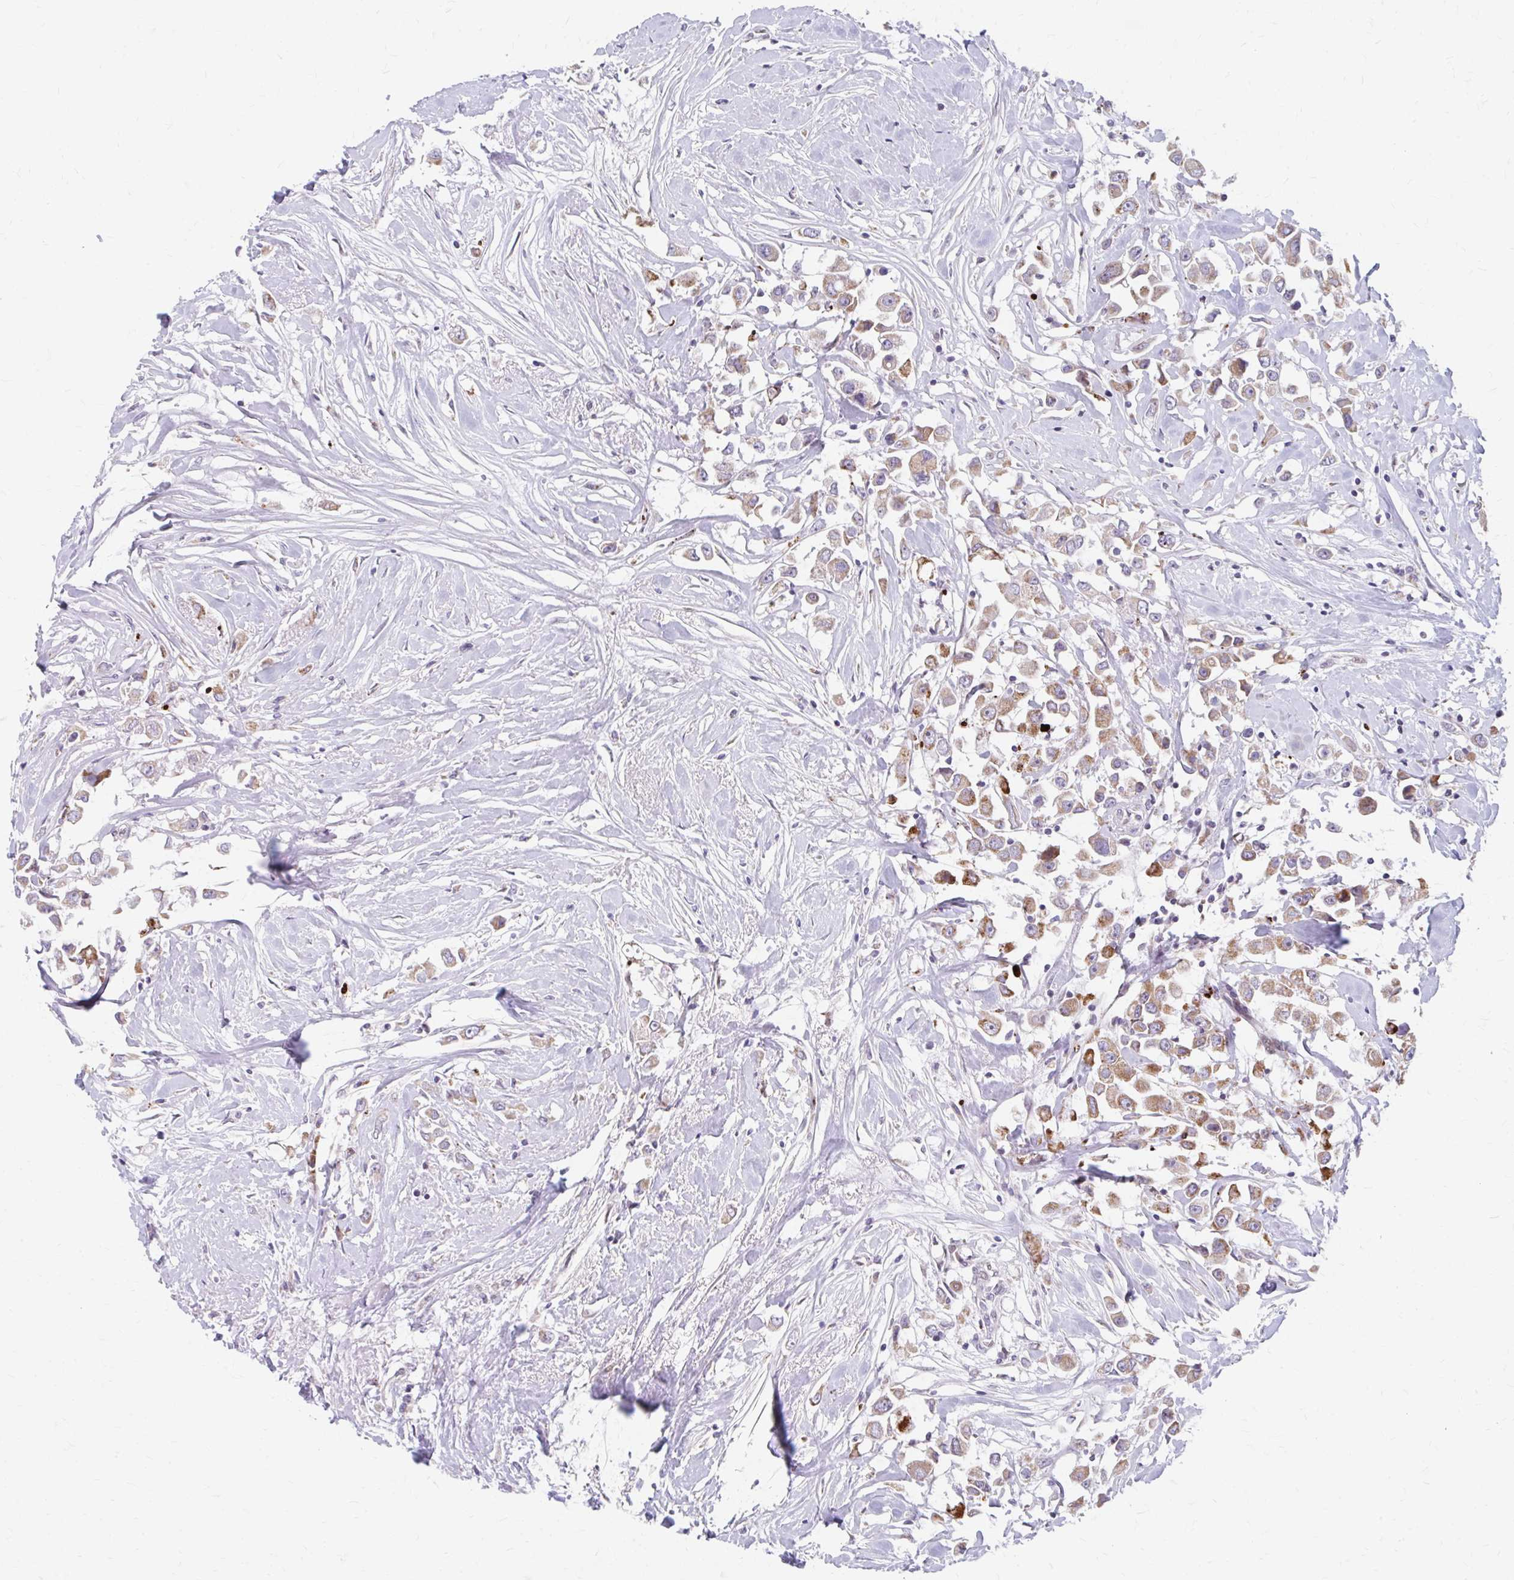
{"staining": {"intensity": "moderate", "quantity": ">75%", "location": "cytoplasmic/membranous"}, "tissue": "breast cancer", "cell_type": "Tumor cells", "image_type": "cancer", "snomed": [{"axis": "morphology", "description": "Duct carcinoma"}, {"axis": "topography", "description": "Breast"}], "caption": "An immunohistochemistry (IHC) histopathology image of neoplastic tissue is shown. Protein staining in brown labels moderate cytoplasmic/membranous positivity in breast intraductal carcinoma within tumor cells. Nuclei are stained in blue.", "gene": "BEAN1", "patient": {"sex": "female", "age": 61}}